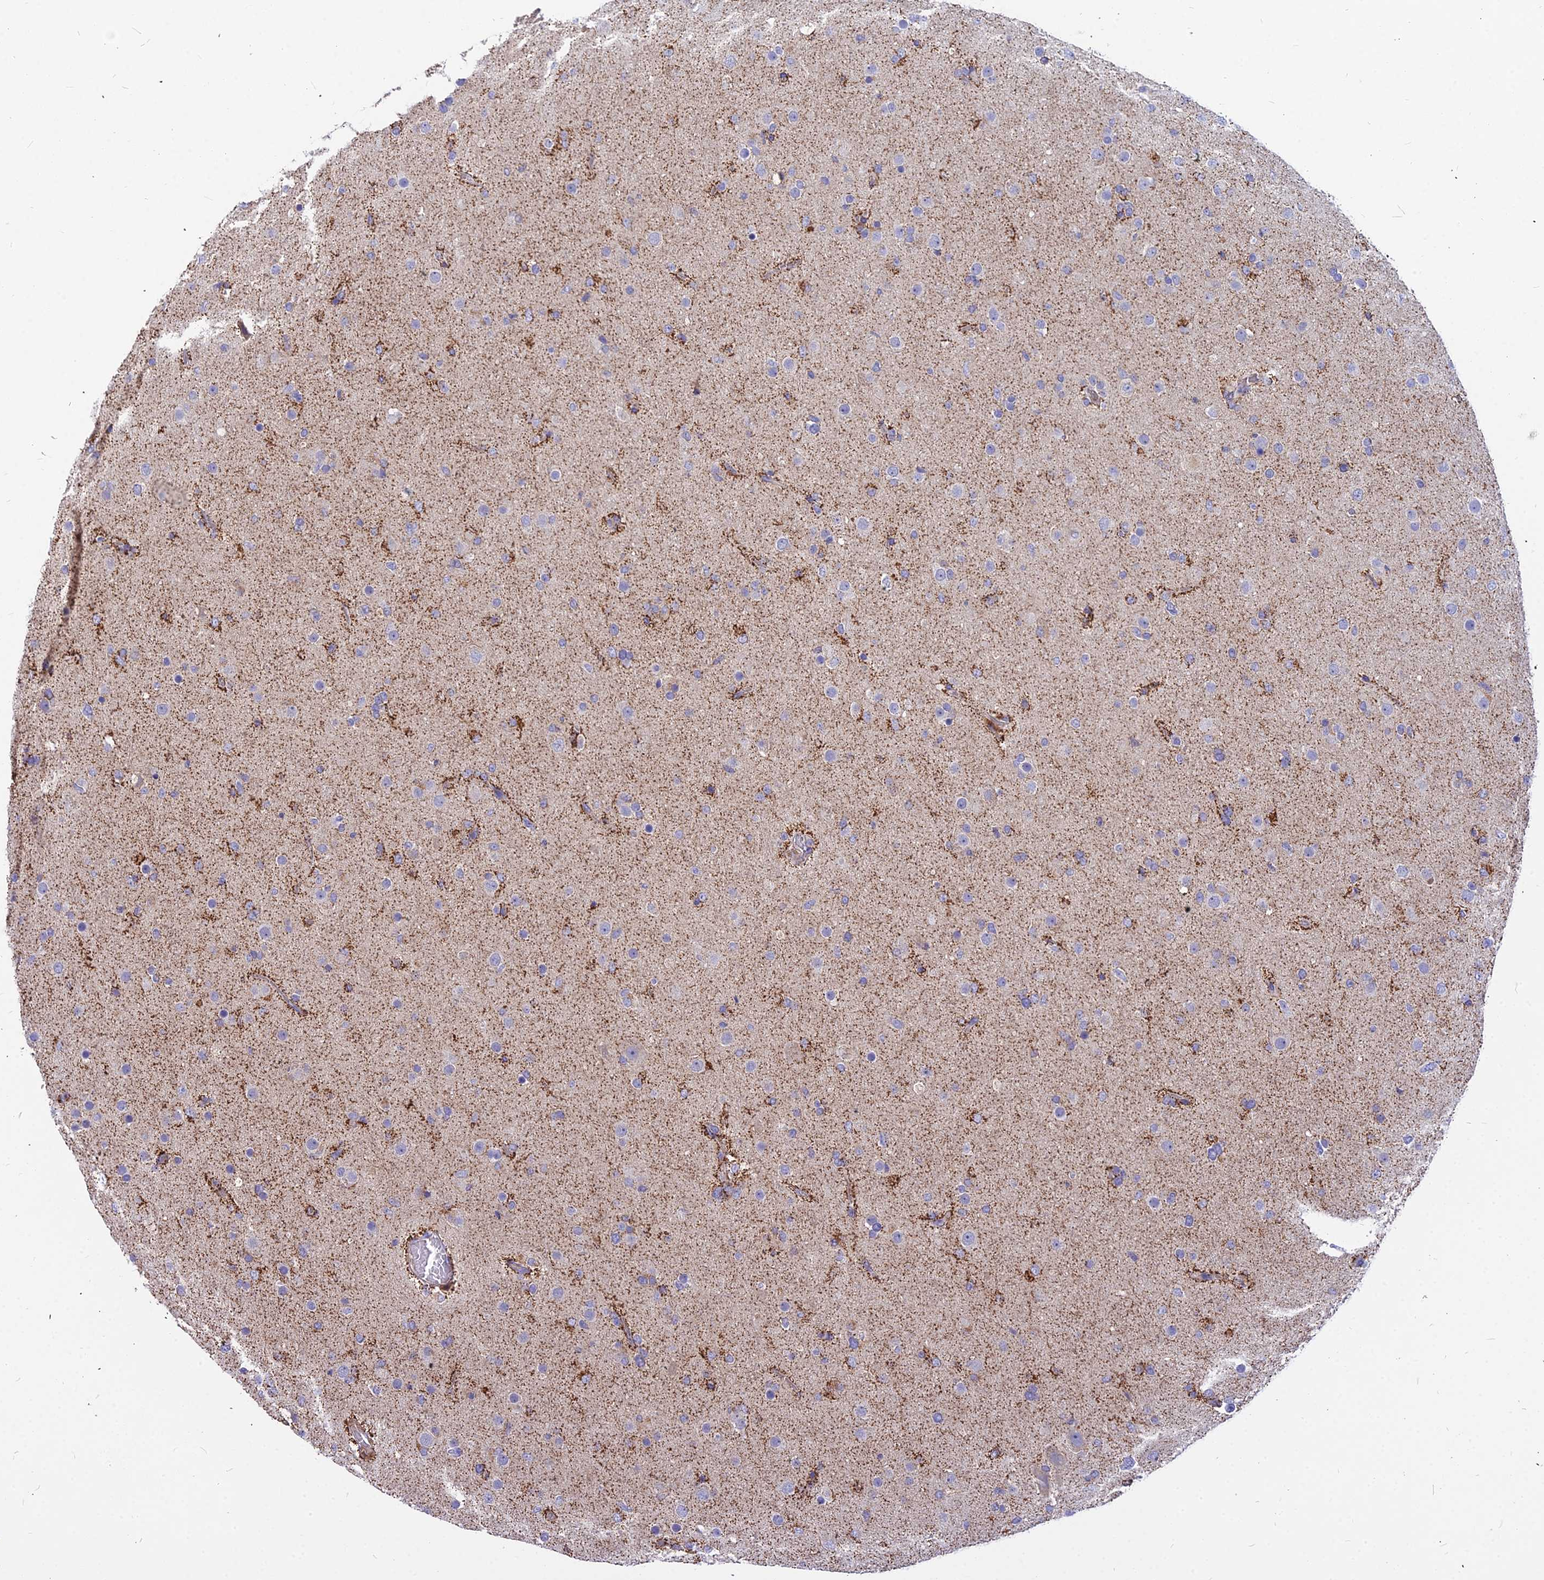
{"staining": {"intensity": "negative", "quantity": "none", "location": "none"}, "tissue": "glioma", "cell_type": "Tumor cells", "image_type": "cancer", "snomed": [{"axis": "morphology", "description": "Glioma, malignant, Low grade"}, {"axis": "topography", "description": "Brain"}], "caption": "This is an immunohistochemistry (IHC) image of human glioma. There is no staining in tumor cells.", "gene": "ASPHD1", "patient": {"sex": "male", "age": 65}}